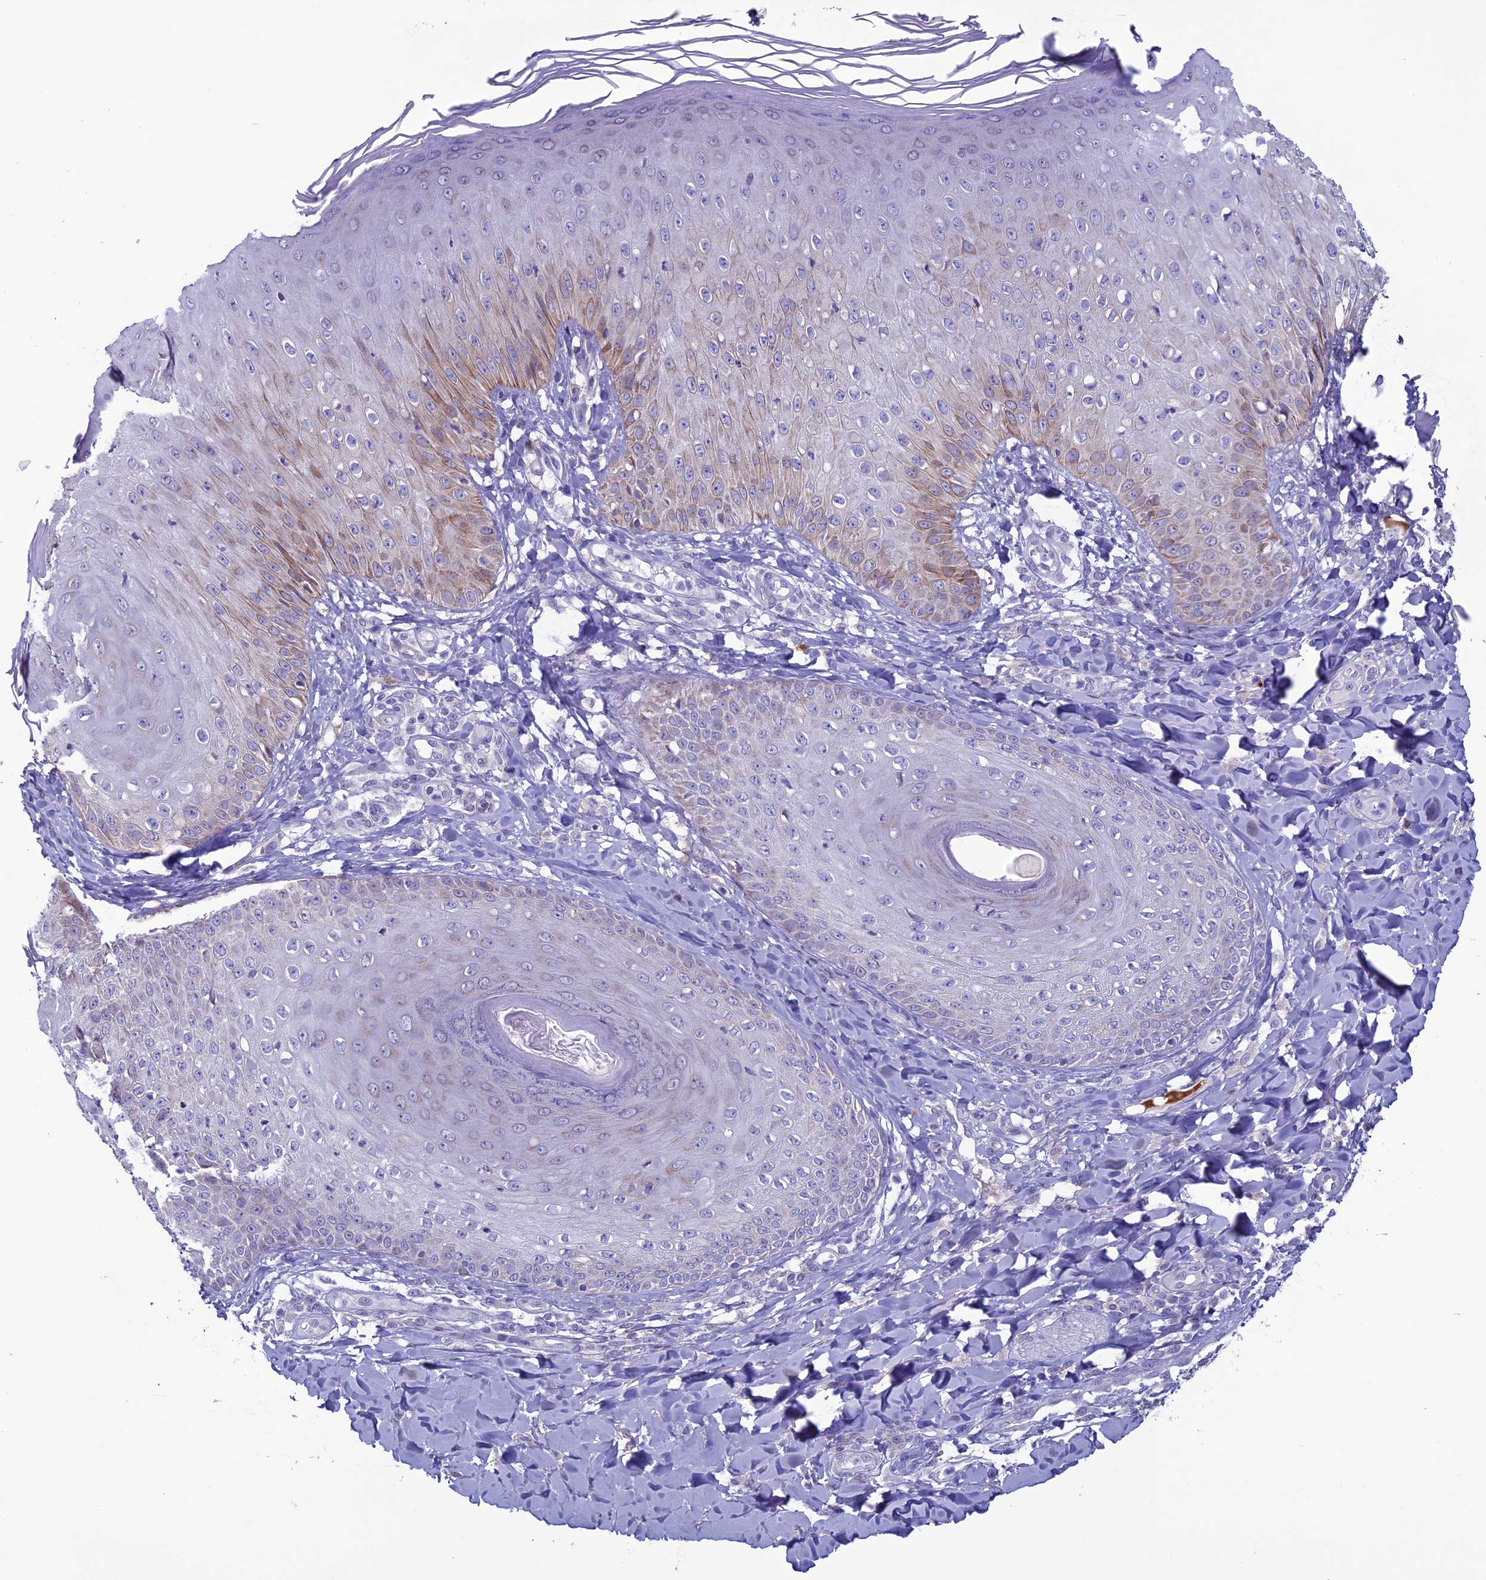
{"staining": {"intensity": "moderate", "quantity": "<25%", "location": "cytoplasmic/membranous"}, "tissue": "skin", "cell_type": "Epidermal cells", "image_type": "normal", "snomed": [{"axis": "morphology", "description": "Normal tissue, NOS"}, {"axis": "morphology", "description": "Inflammation, NOS"}, {"axis": "topography", "description": "Soft tissue"}, {"axis": "topography", "description": "Anal"}], "caption": "Normal skin displays moderate cytoplasmic/membranous staining in approximately <25% of epidermal cells, visualized by immunohistochemistry.", "gene": "C21orf140", "patient": {"sex": "female", "age": 15}}